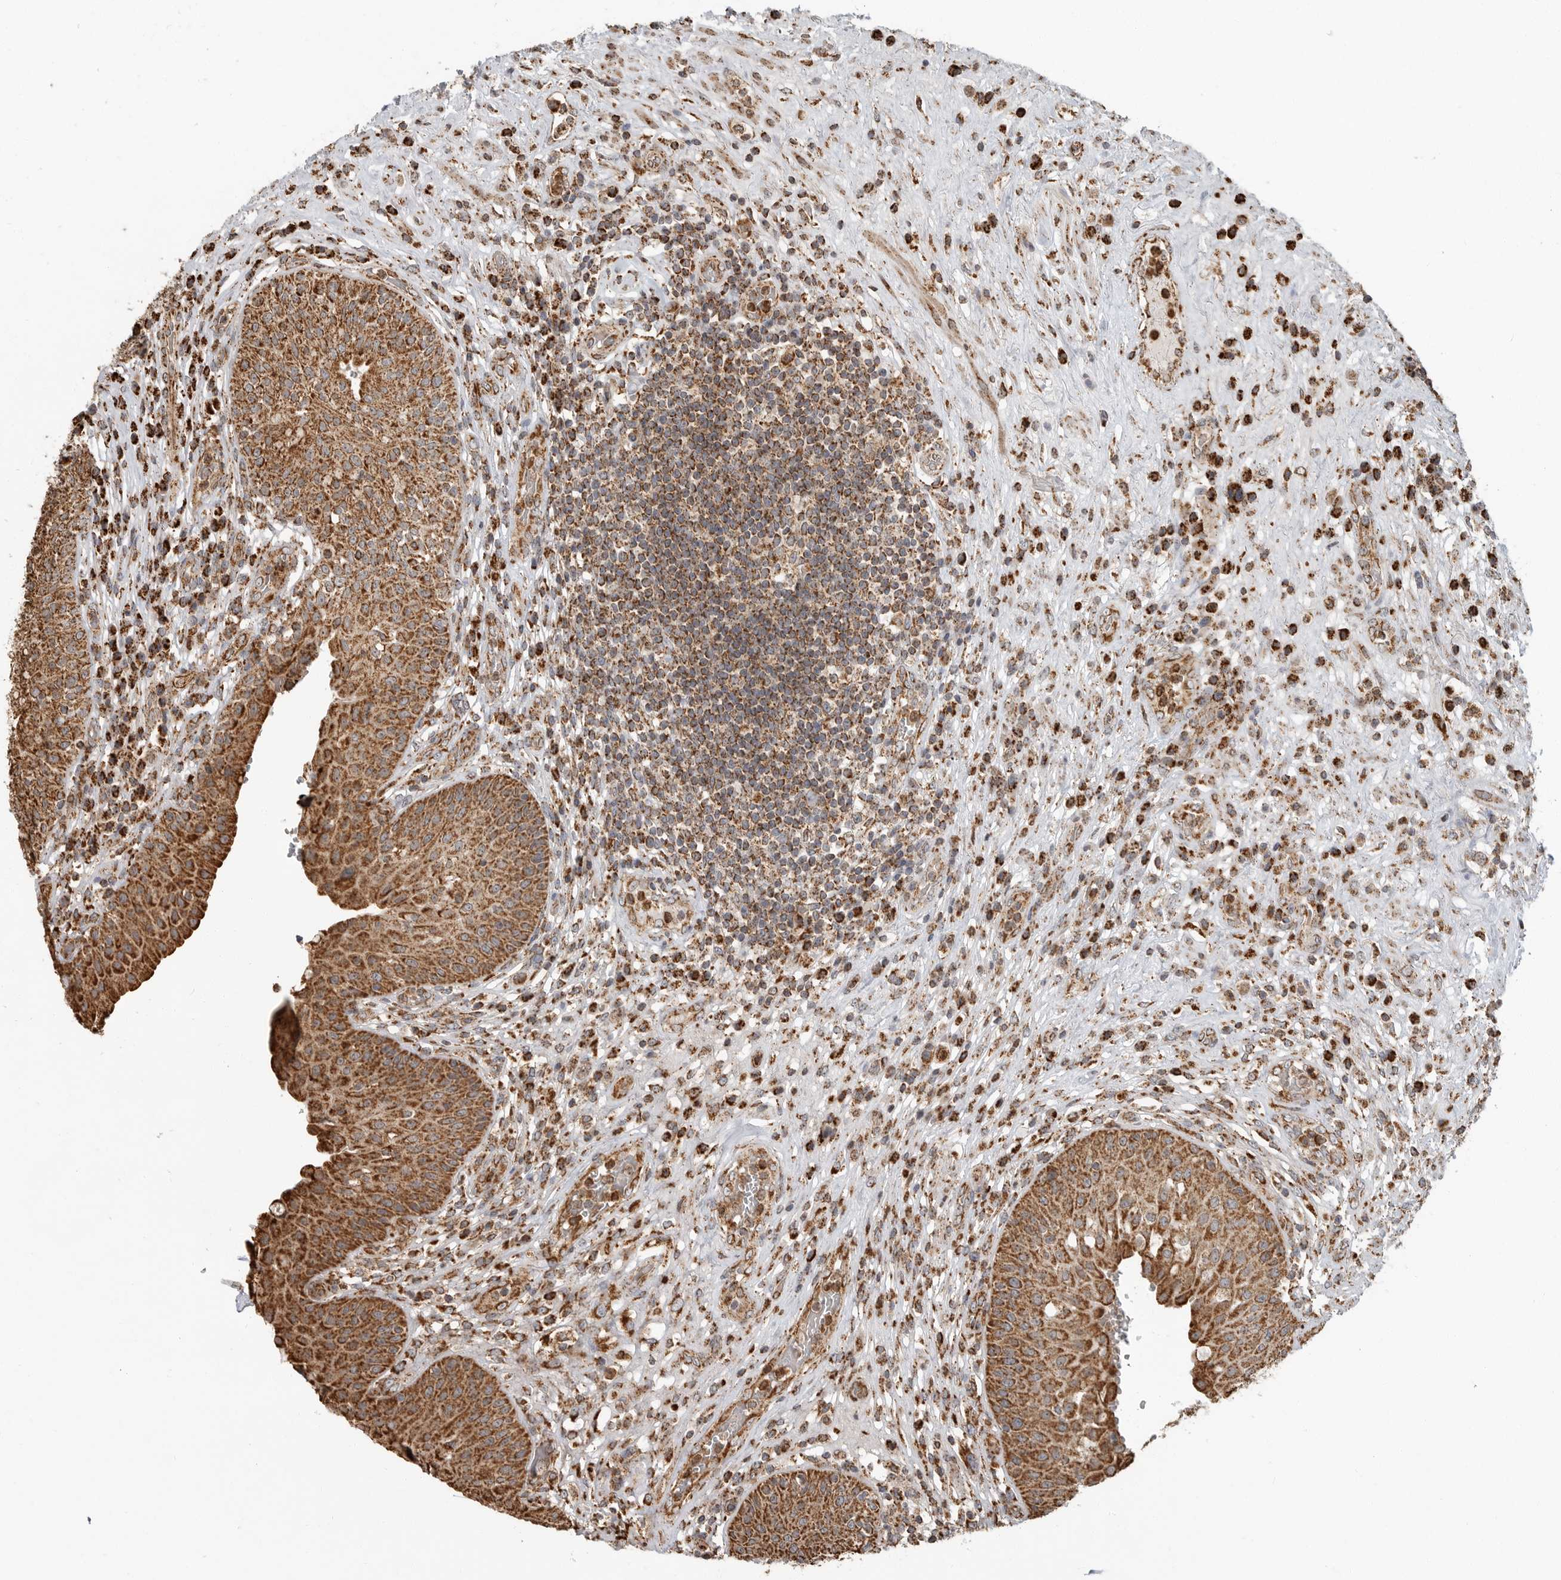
{"staining": {"intensity": "moderate", "quantity": ">75%", "location": "cytoplasmic/membranous"}, "tissue": "urinary bladder", "cell_type": "Urothelial cells", "image_type": "normal", "snomed": [{"axis": "morphology", "description": "Normal tissue, NOS"}, {"axis": "topography", "description": "Urinary bladder"}], "caption": "Immunohistochemistry of normal urinary bladder demonstrates medium levels of moderate cytoplasmic/membranous positivity in approximately >75% of urothelial cells.", "gene": "GCNT2", "patient": {"sex": "female", "age": 62}}